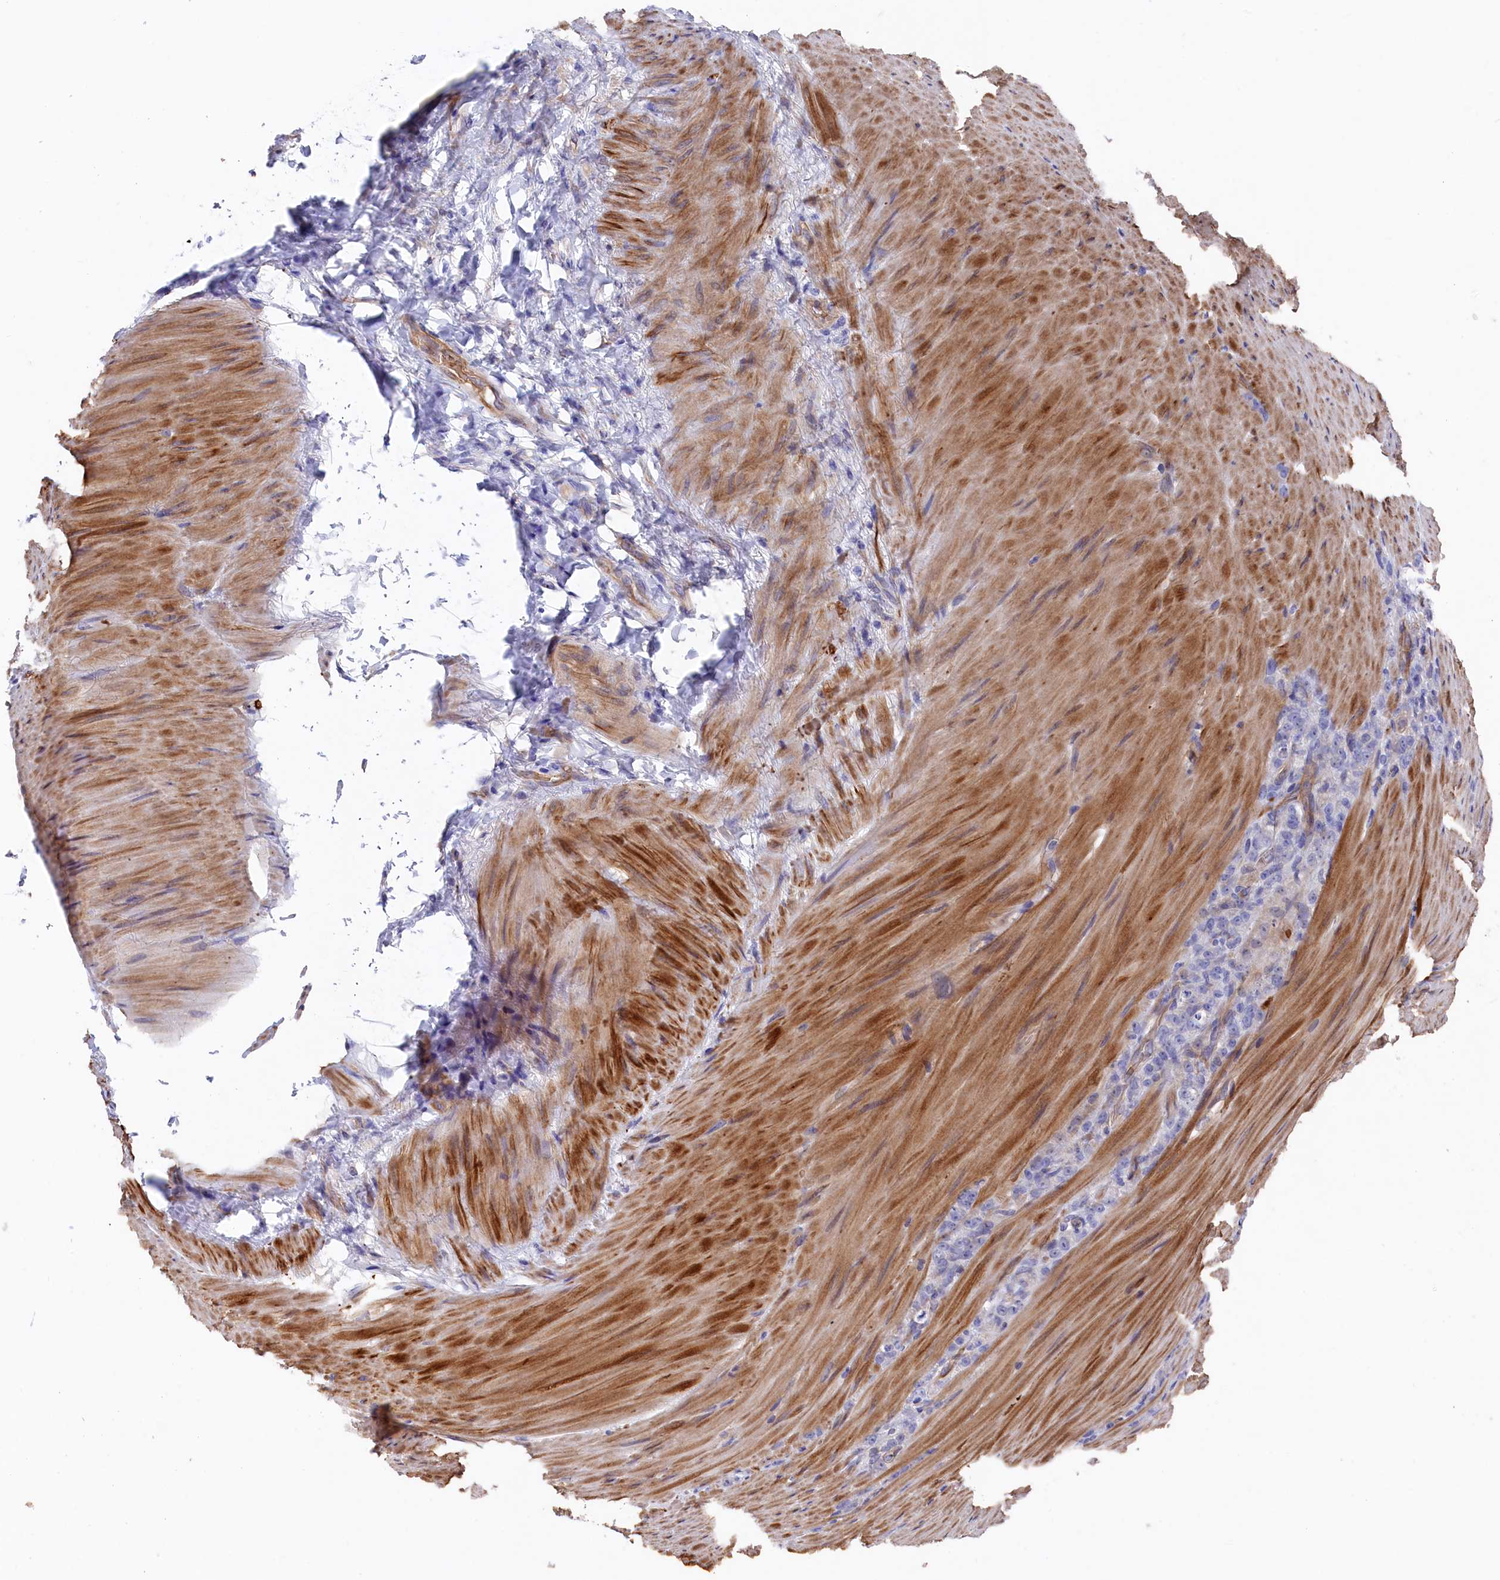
{"staining": {"intensity": "negative", "quantity": "none", "location": "none"}, "tissue": "stomach cancer", "cell_type": "Tumor cells", "image_type": "cancer", "snomed": [{"axis": "morphology", "description": "Normal tissue, NOS"}, {"axis": "morphology", "description": "Adenocarcinoma, NOS"}, {"axis": "topography", "description": "Stomach"}], "caption": "There is no significant staining in tumor cells of stomach adenocarcinoma.", "gene": "LHFPL4", "patient": {"sex": "male", "age": 82}}